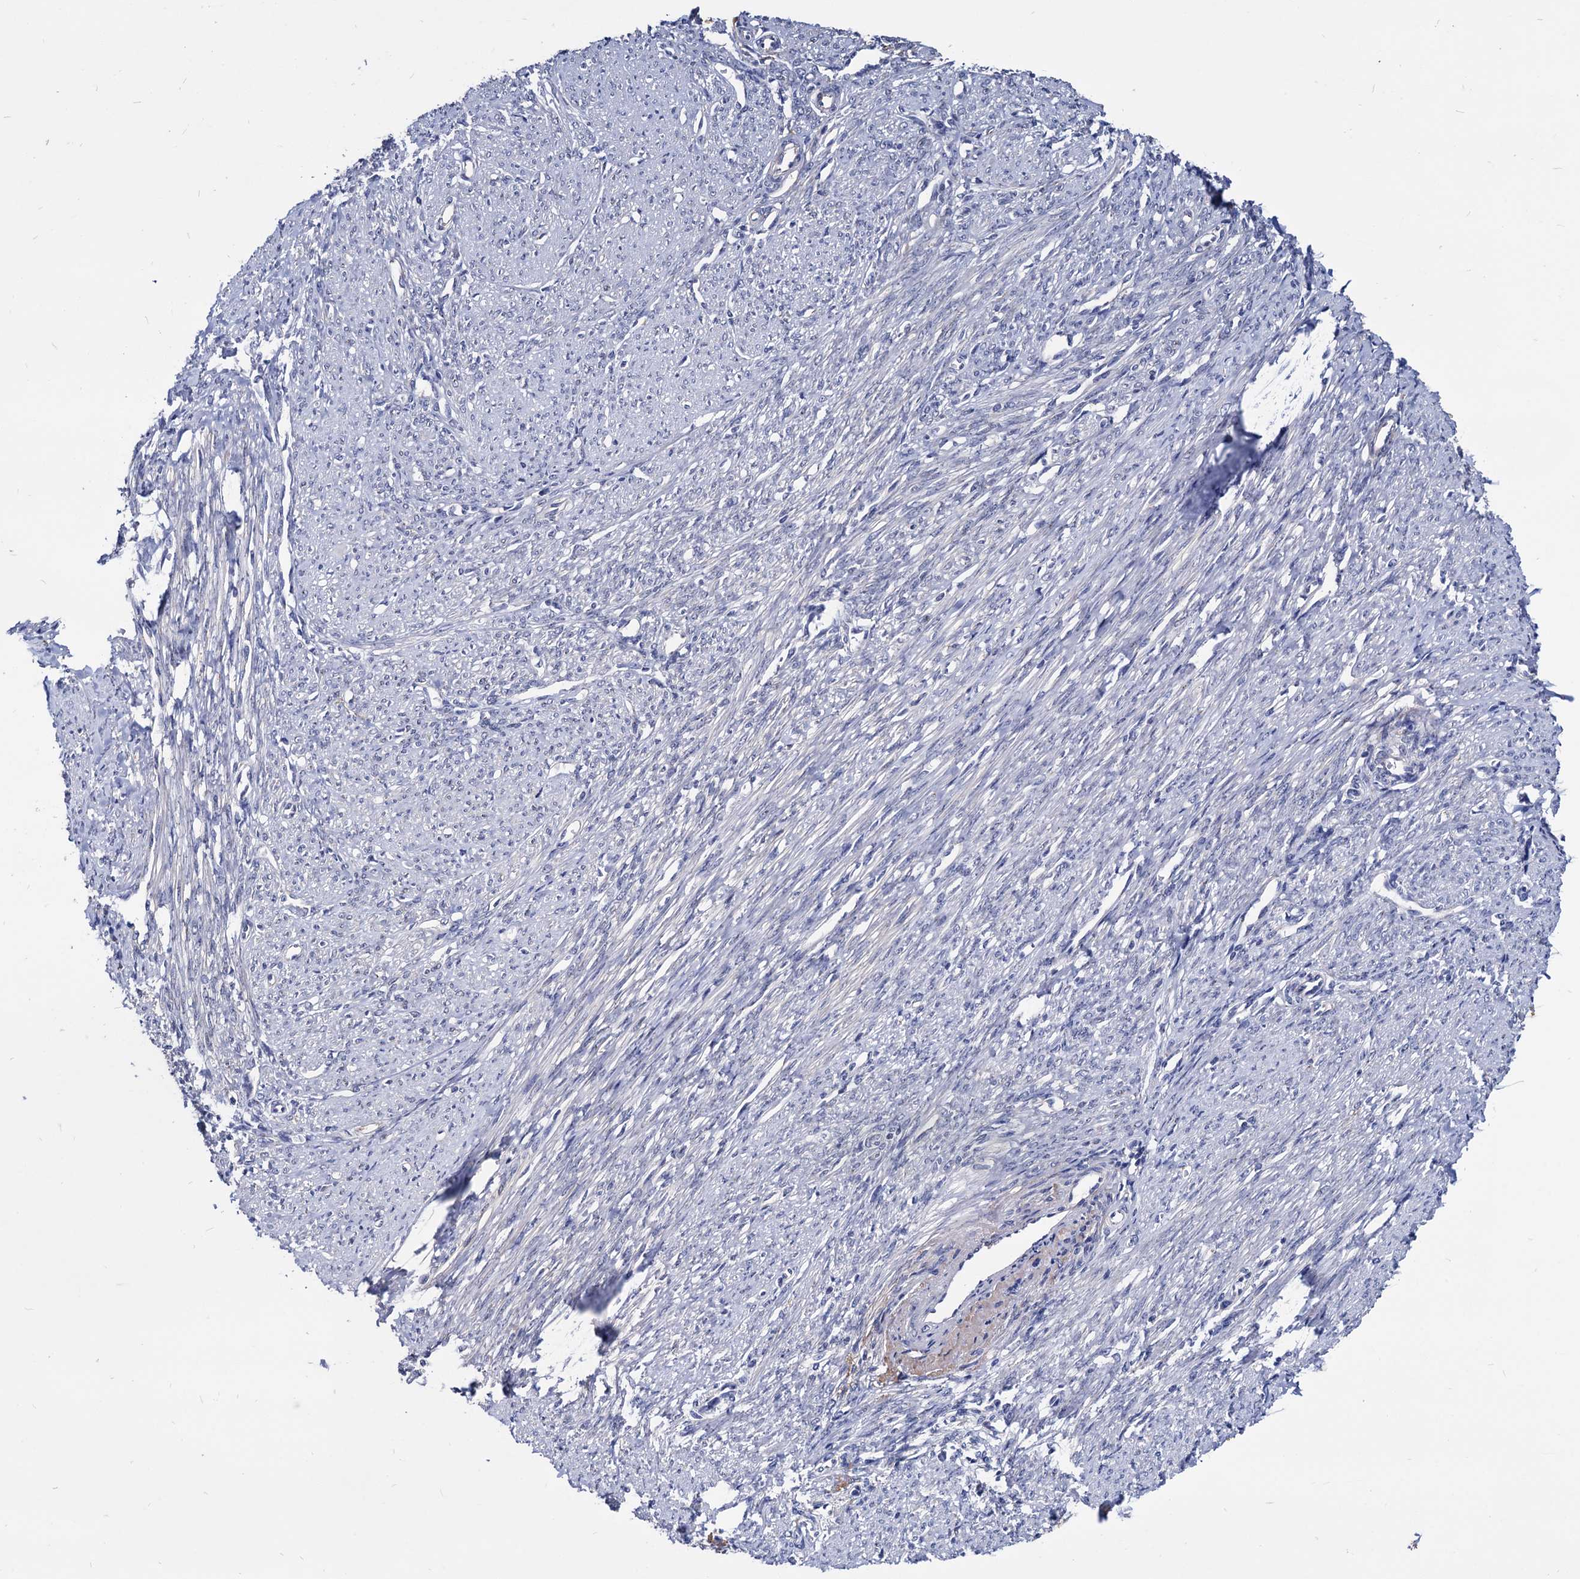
{"staining": {"intensity": "weak", "quantity": "25%-75%", "location": "cytoplasmic/membranous"}, "tissue": "smooth muscle", "cell_type": "Smooth muscle cells", "image_type": "normal", "snomed": [{"axis": "morphology", "description": "Normal tissue, NOS"}, {"axis": "topography", "description": "Smooth muscle"}, {"axis": "topography", "description": "Uterus"}], "caption": "High-magnification brightfield microscopy of benign smooth muscle stained with DAB (3,3'-diaminobenzidine) (brown) and counterstained with hematoxylin (blue). smooth muscle cells exhibit weak cytoplasmic/membranous expression is present in approximately25%-75% of cells.", "gene": "ESD", "patient": {"sex": "female", "age": 59}}